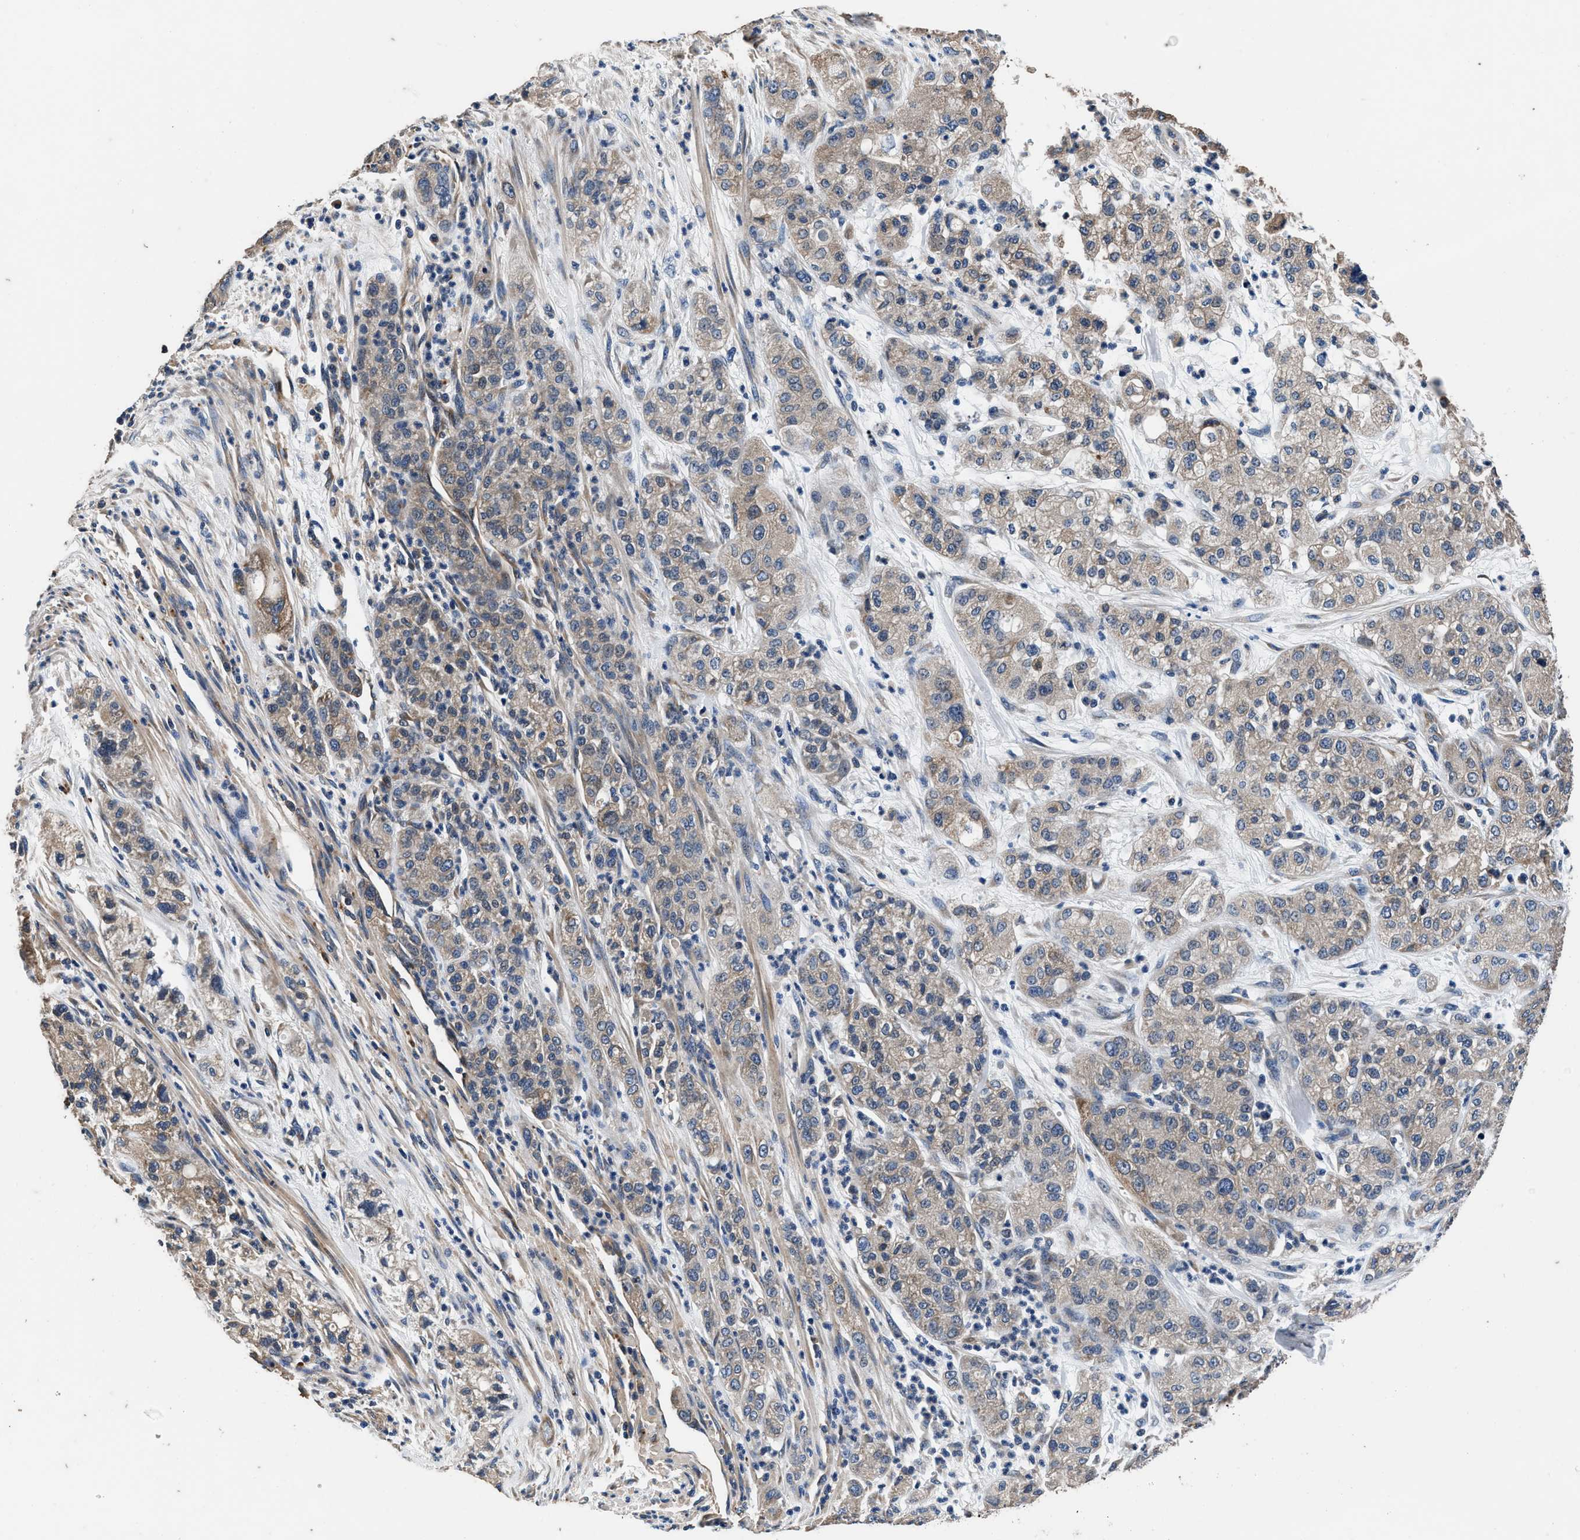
{"staining": {"intensity": "weak", "quantity": "25%-75%", "location": "cytoplasmic/membranous"}, "tissue": "pancreatic cancer", "cell_type": "Tumor cells", "image_type": "cancer", "snomed": [{"axis": "morphology", "description": "Adenocarcinoma, NOS"}, {"axis": "topography", "description": "Pancreas"}], "caption": "Tumor cells reveal low levels of weak cytoplasmic/membranous expression in approximately 25%-75% of cells in pancreatic adenocarcinoma. The protein of interest is stained brown, and the nuclei are stained in blue (DAB IHC with brightfield microscopy, high magnification).", "gene": "DHRS7B", "patient": {"sex": "female", "age": 78}}